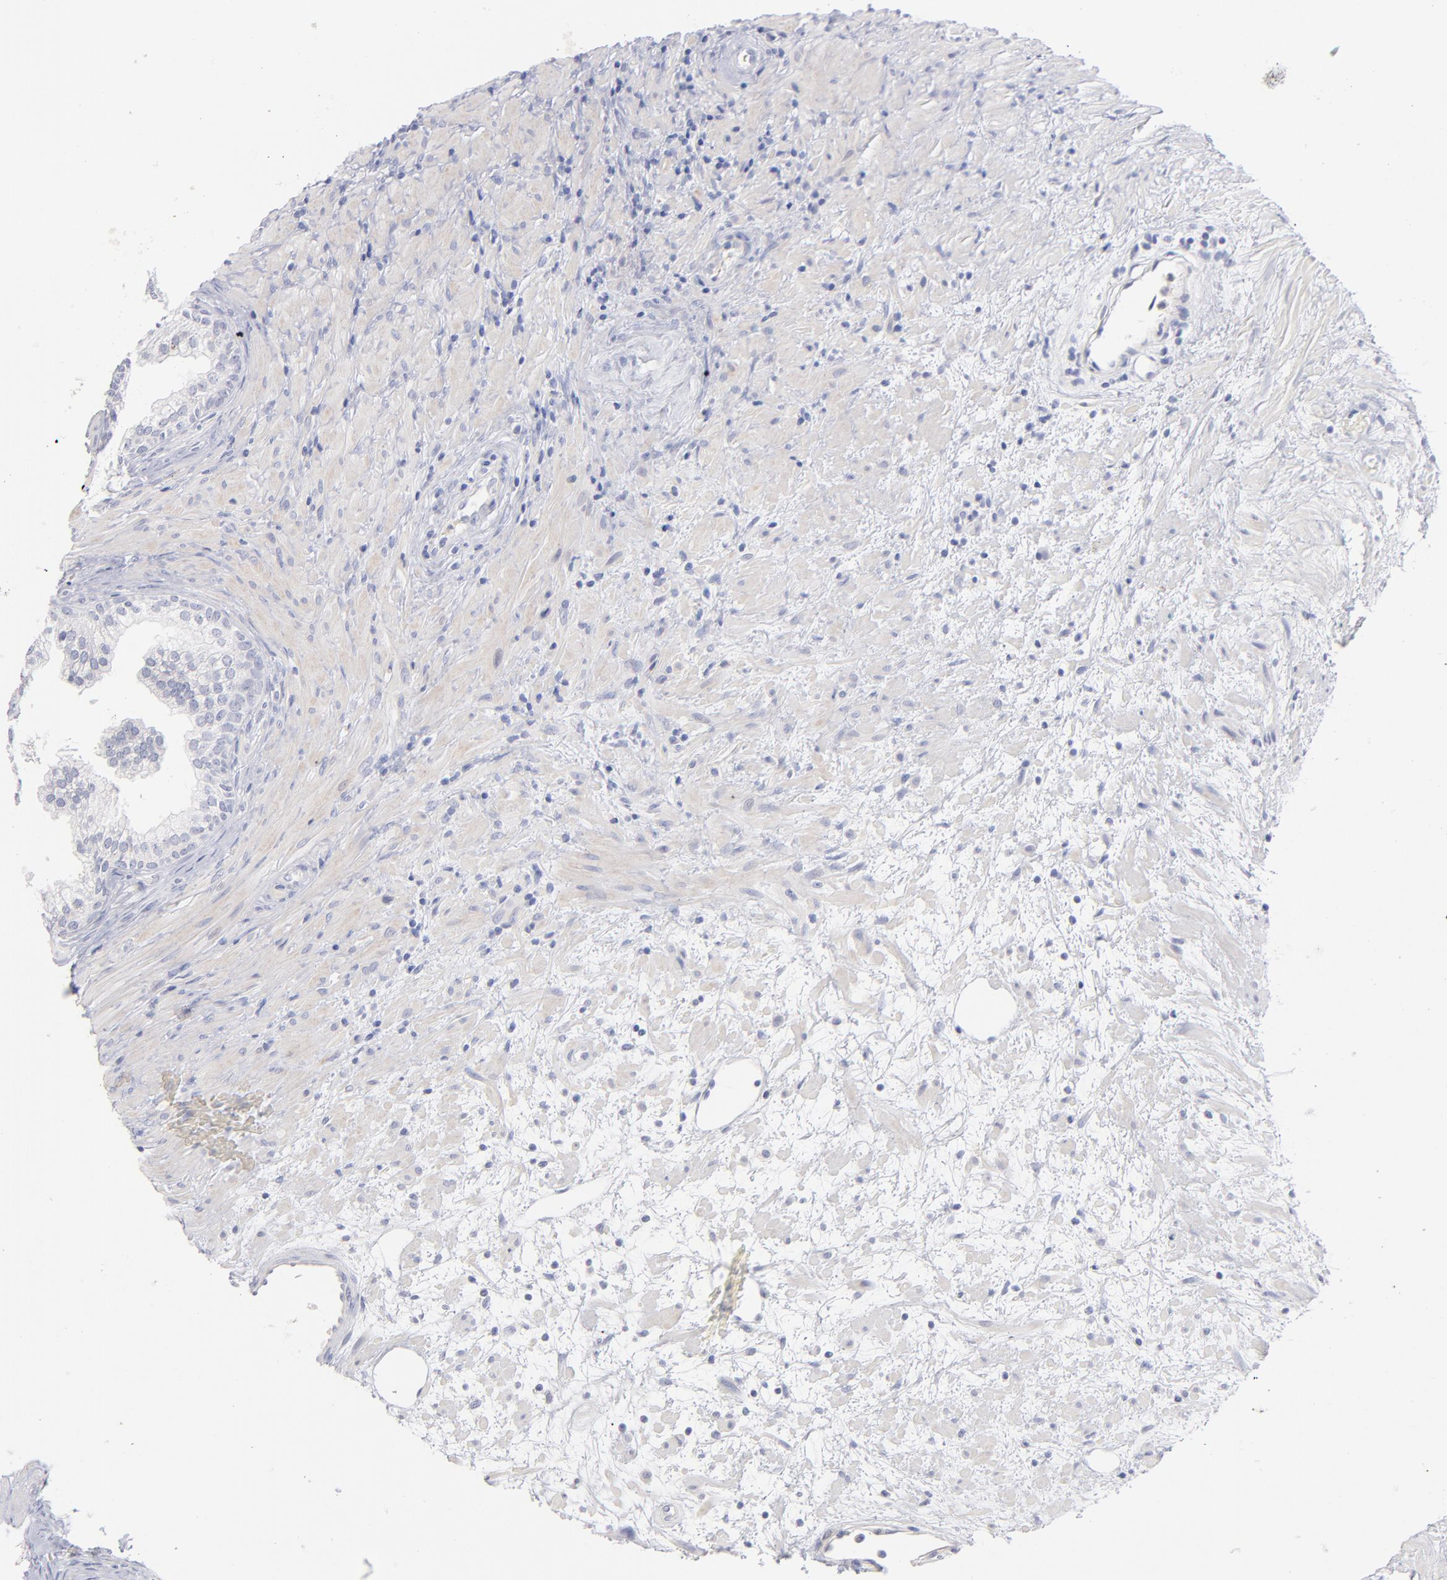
{"staining": {"intensity": "negative", "quantity": "none", "location": "none"}, "tissue": "prostate", "cell_type": "Glandular cells", "image_type": "normal", "snomed": [{"axis": "morphology", "description": "Normal tissue, NOS"}, {"axis": "topography", "description": "Prostate"}], "caption": "Immunohistochemistry (IHC) histopathology image of benign human prostate stained for a protein (brown), which demonstrates no expression in glandular cells.", "gene": "MTHFD2", "patient": {"sex": "male", "age": 76}}